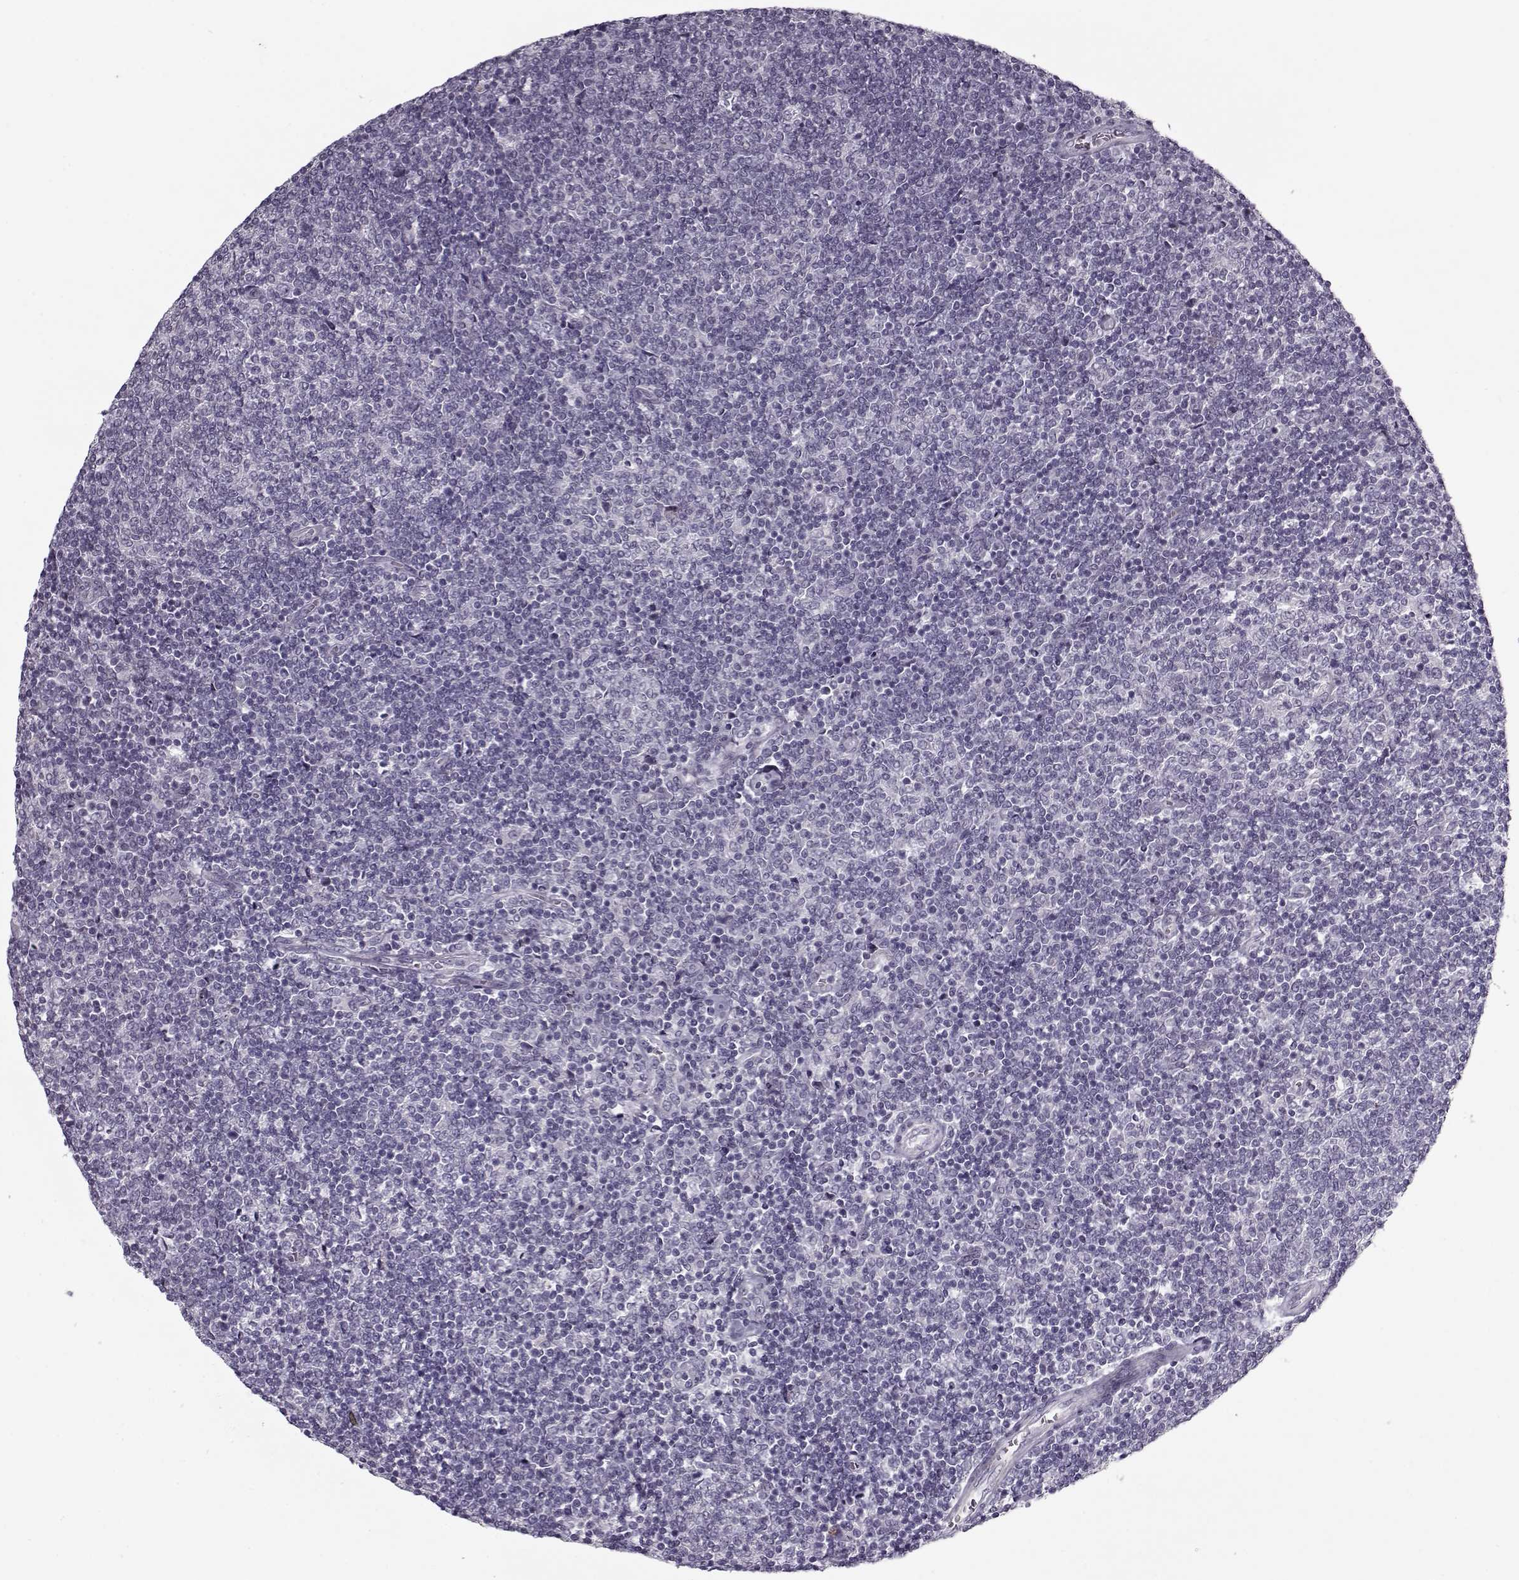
{"staining": {"intensity": "negative", "quantity": "none", "location": "none"}, "tissue": "lymphoma", "cell_type": "Tumor cells", "image_type": "cancer", "snomed": [{"axis": "morphology", "description": "Malignant lymphoma, non-Hodgkin's type, Low grade"}, {"axis": "topography", "description": "Lymph node"}], "caption": "Photomicrograph shows no protein staining in tumor cells of low-grade malignant lymphoma, non-Hodgkin's type tissue. (Stains: DAB (3,3'-diaminobenzidine) immunohistochemistry with hematoxylin counter stain, Microscopy: brightfield microscopy at high magnification).", "gene": "KRT9", "patient": {"sex": "male", "age": 52}}